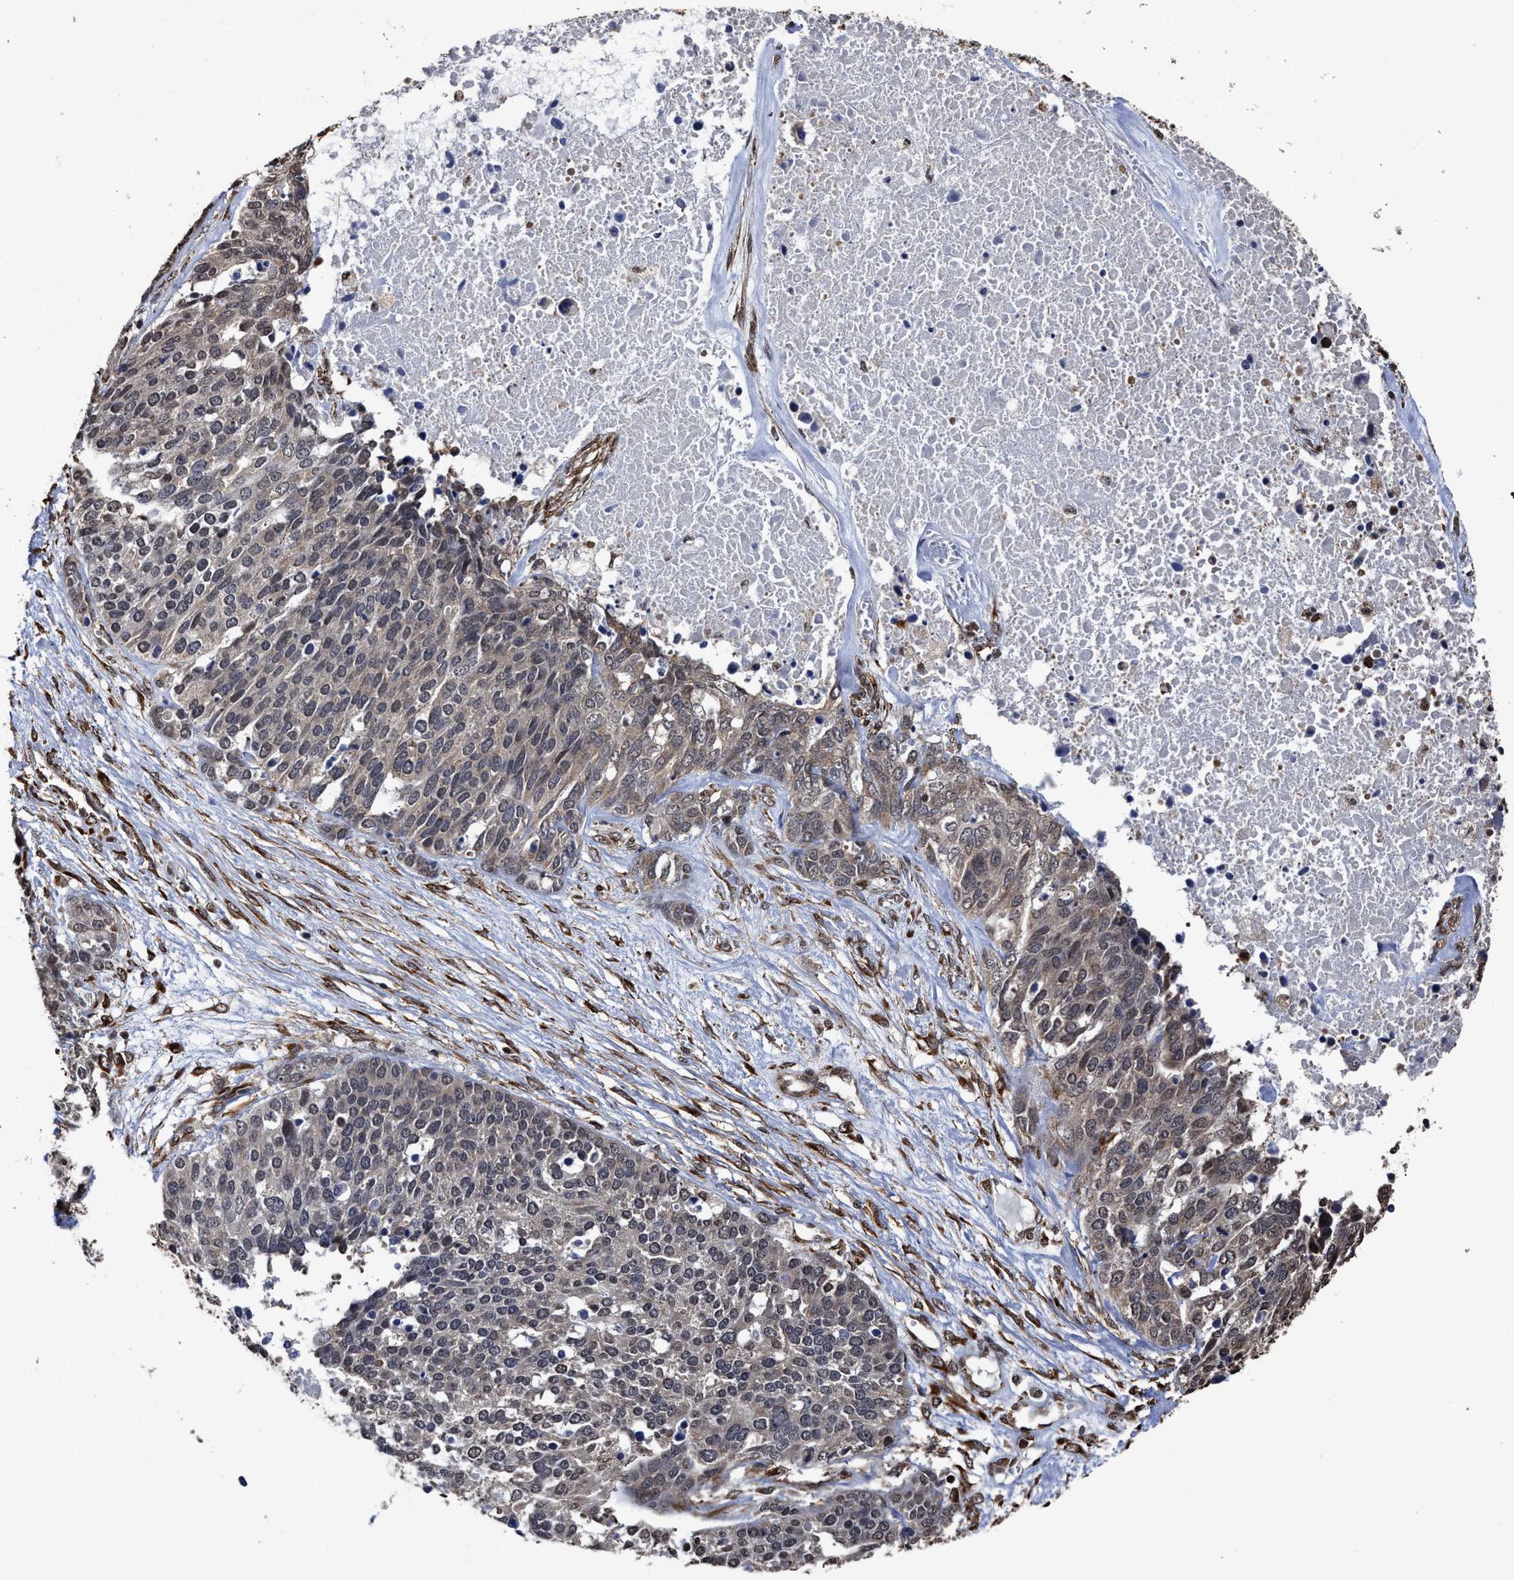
{"staining": {"intensity": "weak", "quantity": "25%-75%", "location": "cytoplasmic/membranous,nuclear"}, "tissue": "ovarian cancer", "cell_type": "Tumor cells", "image_type": "cancer", "snomed": [{"axis": "morphology", "description": "Cystadenocarcinoma, serous, NOS"}, {"axis": "topography", "description": "Ovary"}], "caption": "Approximately 25%-75% of tumor cells in human ovarian cancer display weak cytoplasmic/membranous and nuclear protein expression as visualized by brown immunohistochemical staining.", "gene": "SEPTIN2", "patient": {"sex": "female", "age": 44}}